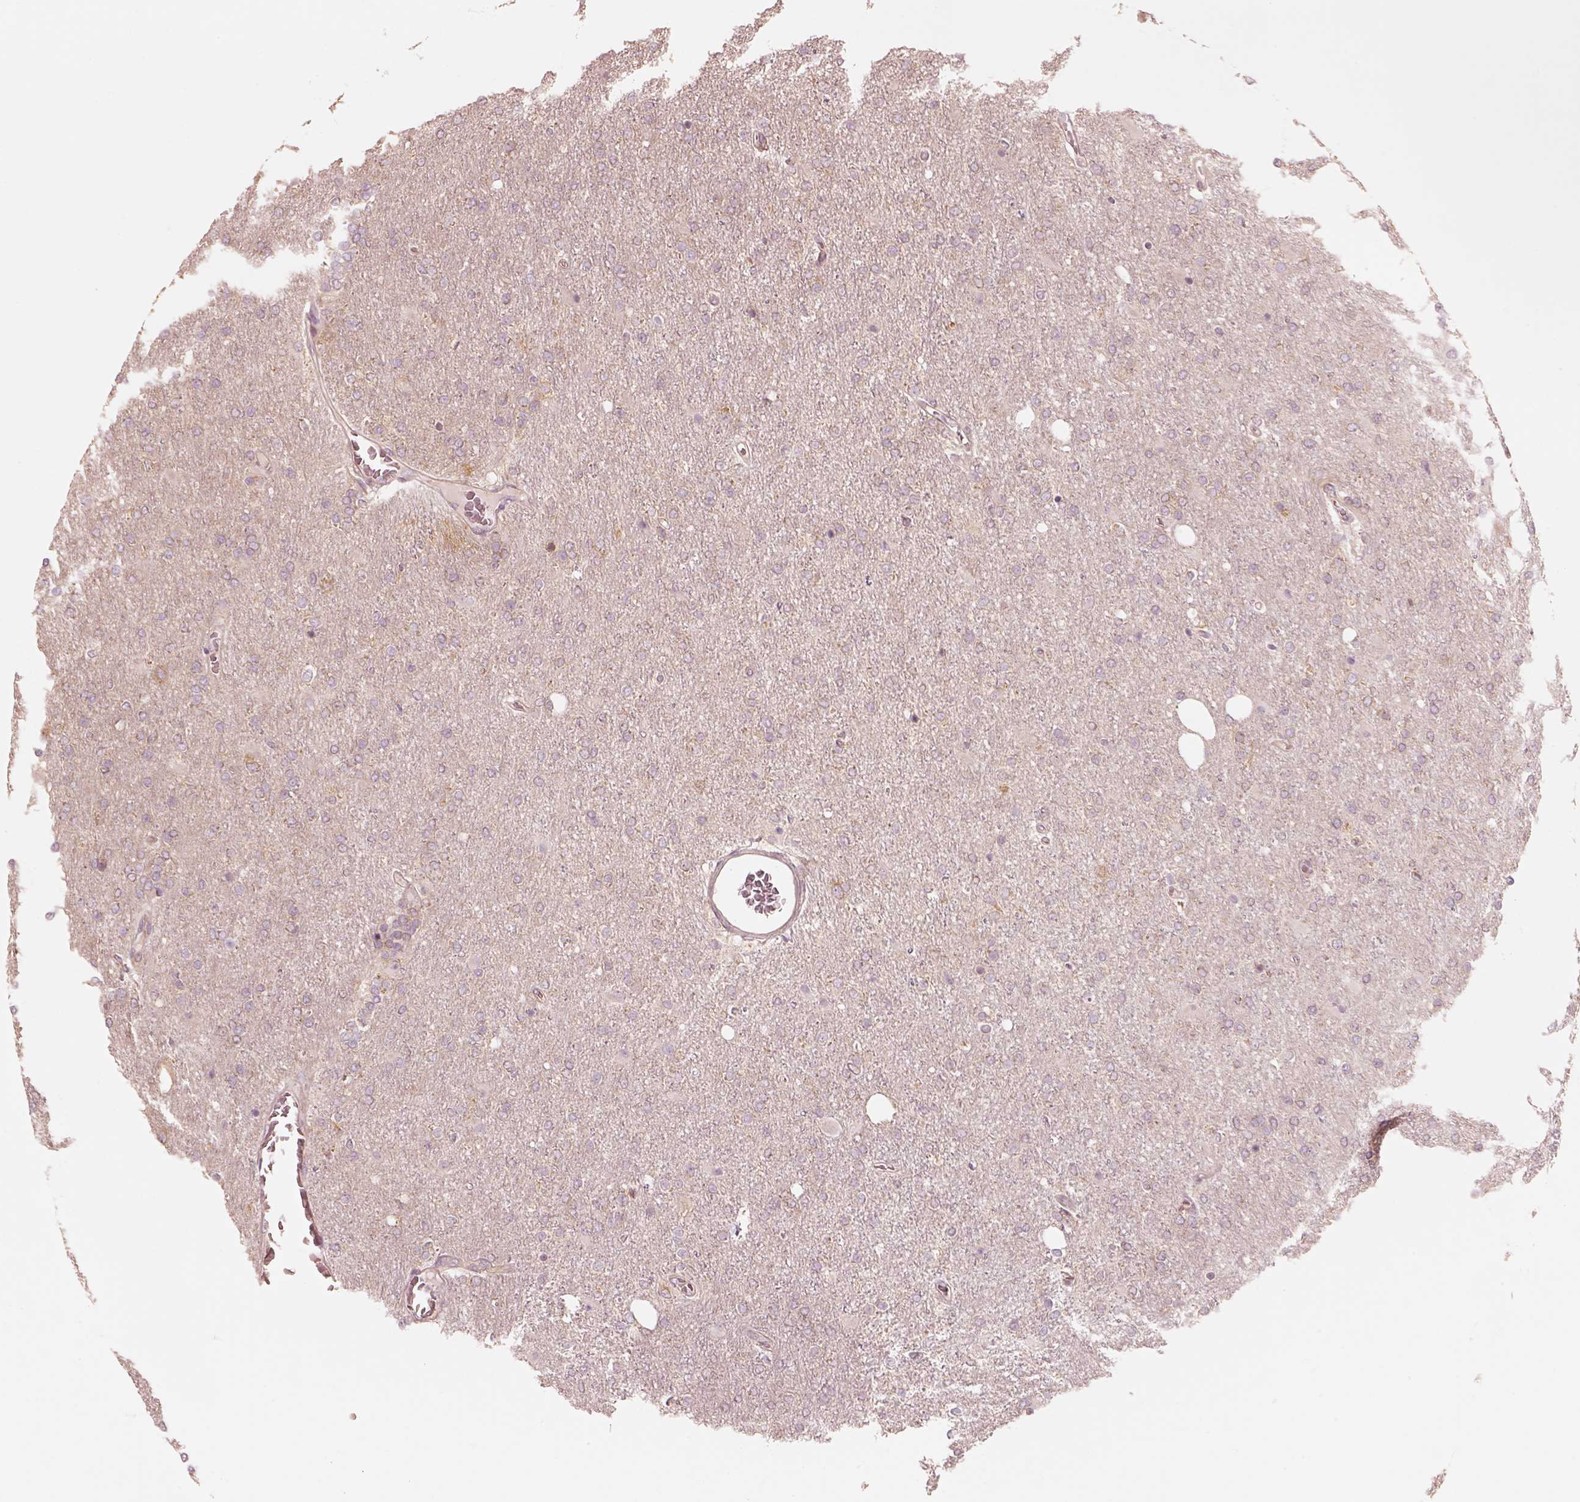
{"staining": {"intensity": "weak", "quantity": ">75%", "location": "cytoplasmic/membranous"}, "tissue": "glioma", "cell_type": "Tumor cells", "image_type": "cancer", "snomed": [{"axis": "morphology", "description": "Glioma, malignant, High grade"}, {"axis": "topography", "description": "Cerebral cortex"}], "caption": "Immunohistochemistry (IHC) staining of glioma, which reveals low levels of weak cytoplasmic/membranous expression in approximately >75% of tumor cells indicating weak cytoplasmic/membranous protein expression. The staining was performed using DAB (3,3'-diaminobenzidine) (brown) for protein detection and nuclei were counterstained in hematoxylin (blue).", "gene": "CNOT2", "patient": {"sex": "male", "age": 70}}